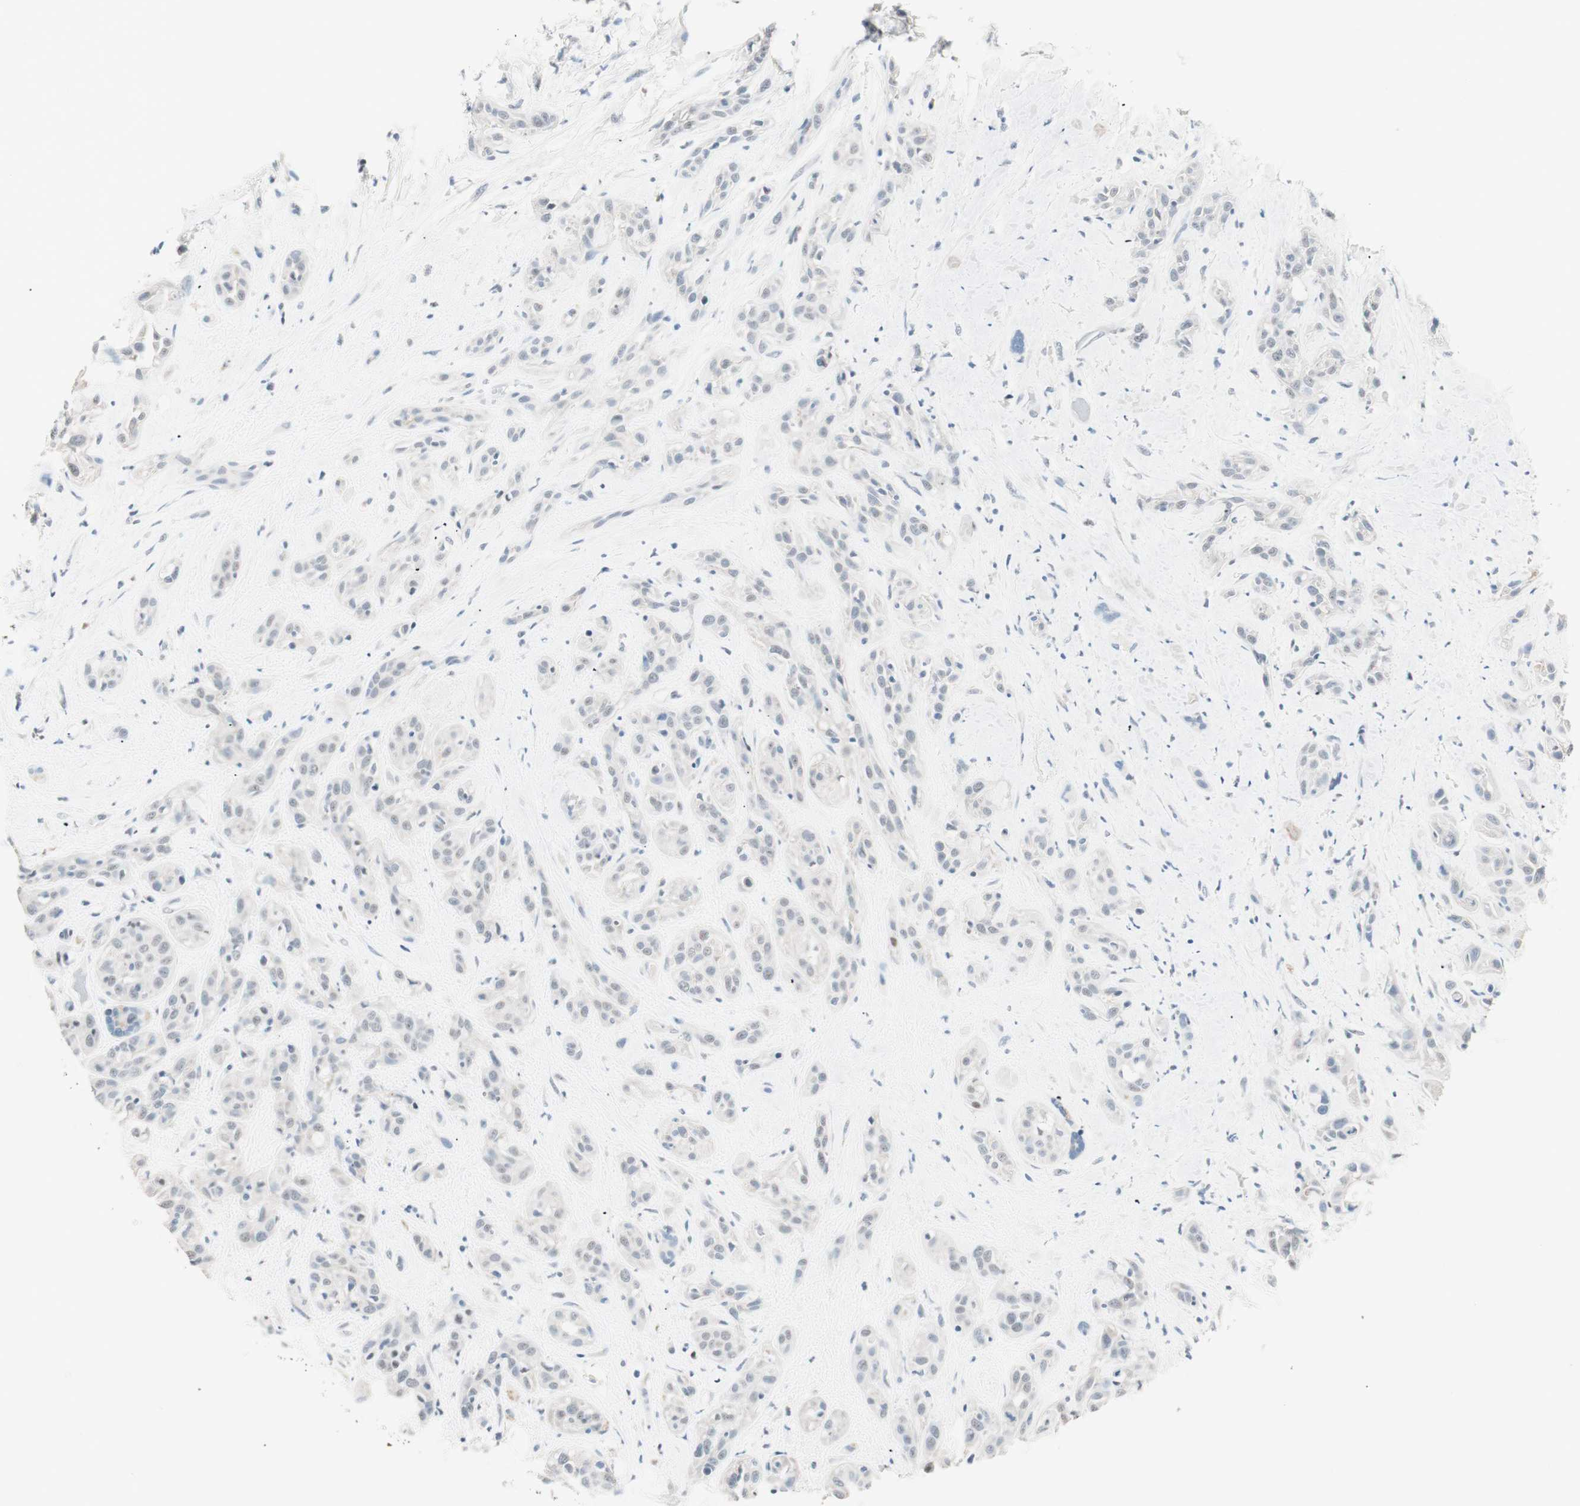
{"staining": {"intensity": "negative", "quantity": "none", "location": "none"}, "tissue": "head and neck cancer", "cell_type": "Tumor cells", "image_type": "cancer", "snomed": [{"axis": "morphology", "description": "Squamous cell carcinoma, NOS"}, {"axis": "topography", "description": "Head-Neck"}], "caption": "This photomicrograph is of head and neck cancer (squamous cell carcinoma) stained with immunohistochemistry to label a protein in brown with the nuclei are counter-stained blue. There is no expression in tumor cells. The staining was performed using DAB to visualize the protein expression in brown, while the nuclei were stained in blue with hematoxylin (Magnification: 20x).", "gene": "HOXB13", "patient": {"sex": "male", "age": 62}}